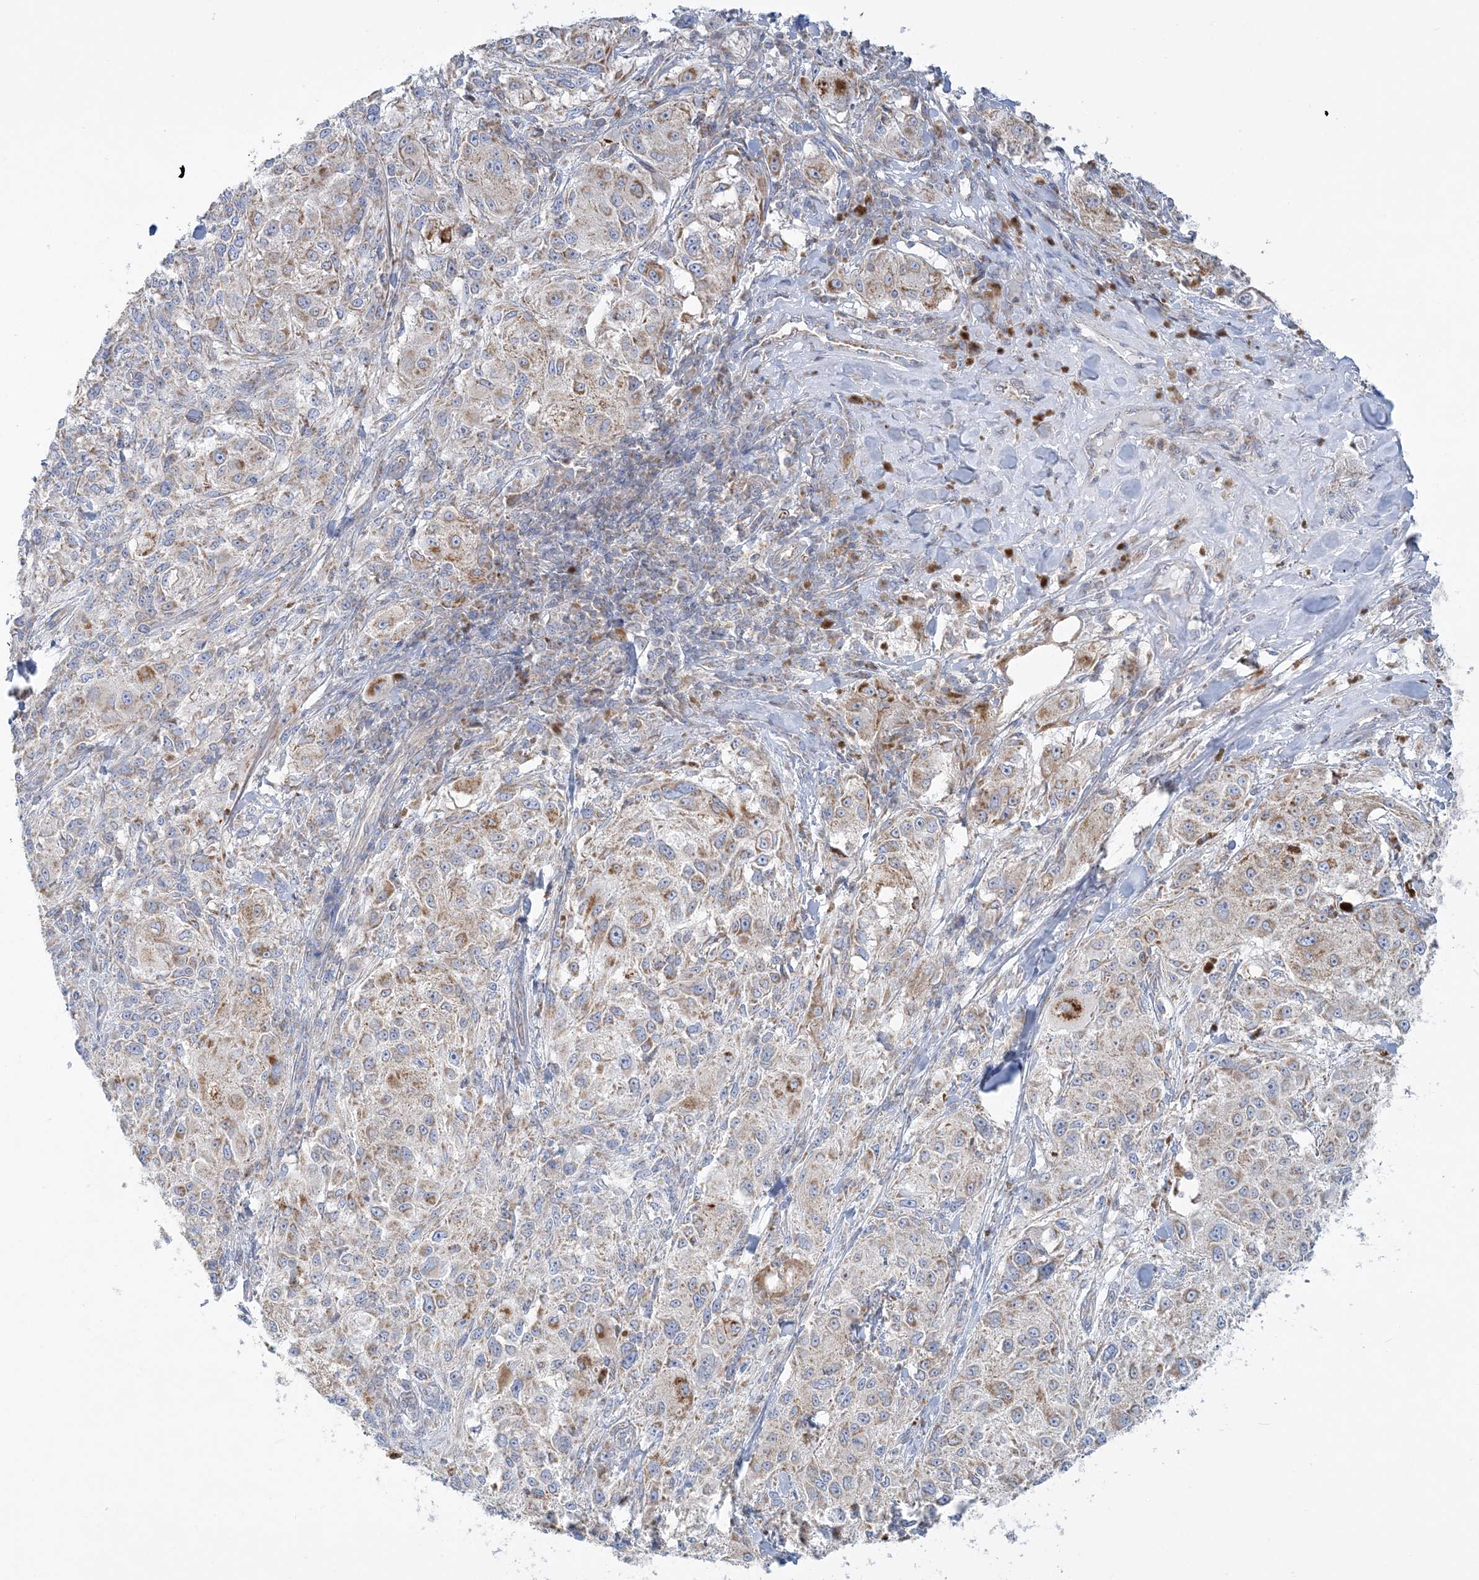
{"staining": {"intensity": "moderate", "quantity": "<25%", "location": "cytoplasmic/membranous"}, "tissue": "melanoma", "cell_type": "Tumor cells", "image_type": "cancer", "snomed": [{"axis": "morphology", "description": "Necrosis, NOS"}, {"axis": "morphology", "description": "Malignant melanoma, NOS"}, {"axis": "topography", "description": "Skin"}], "caption": "Immunohistochemistry staining of malignant melanoma, which demonstrates low levels of moderate cytoplasmic/membranous expression in approximately <25% of tumor cells indicating moderate cytoplasmic/membranous protein positivity. The staining was performed using DAB (3,3'-diaminobenzidine) (brown) for protein detection and nuclei were counterstained in hematoxylin (blue).", "gene": "TBC1D14", "patient": {"sex": "female", "age": 87}}